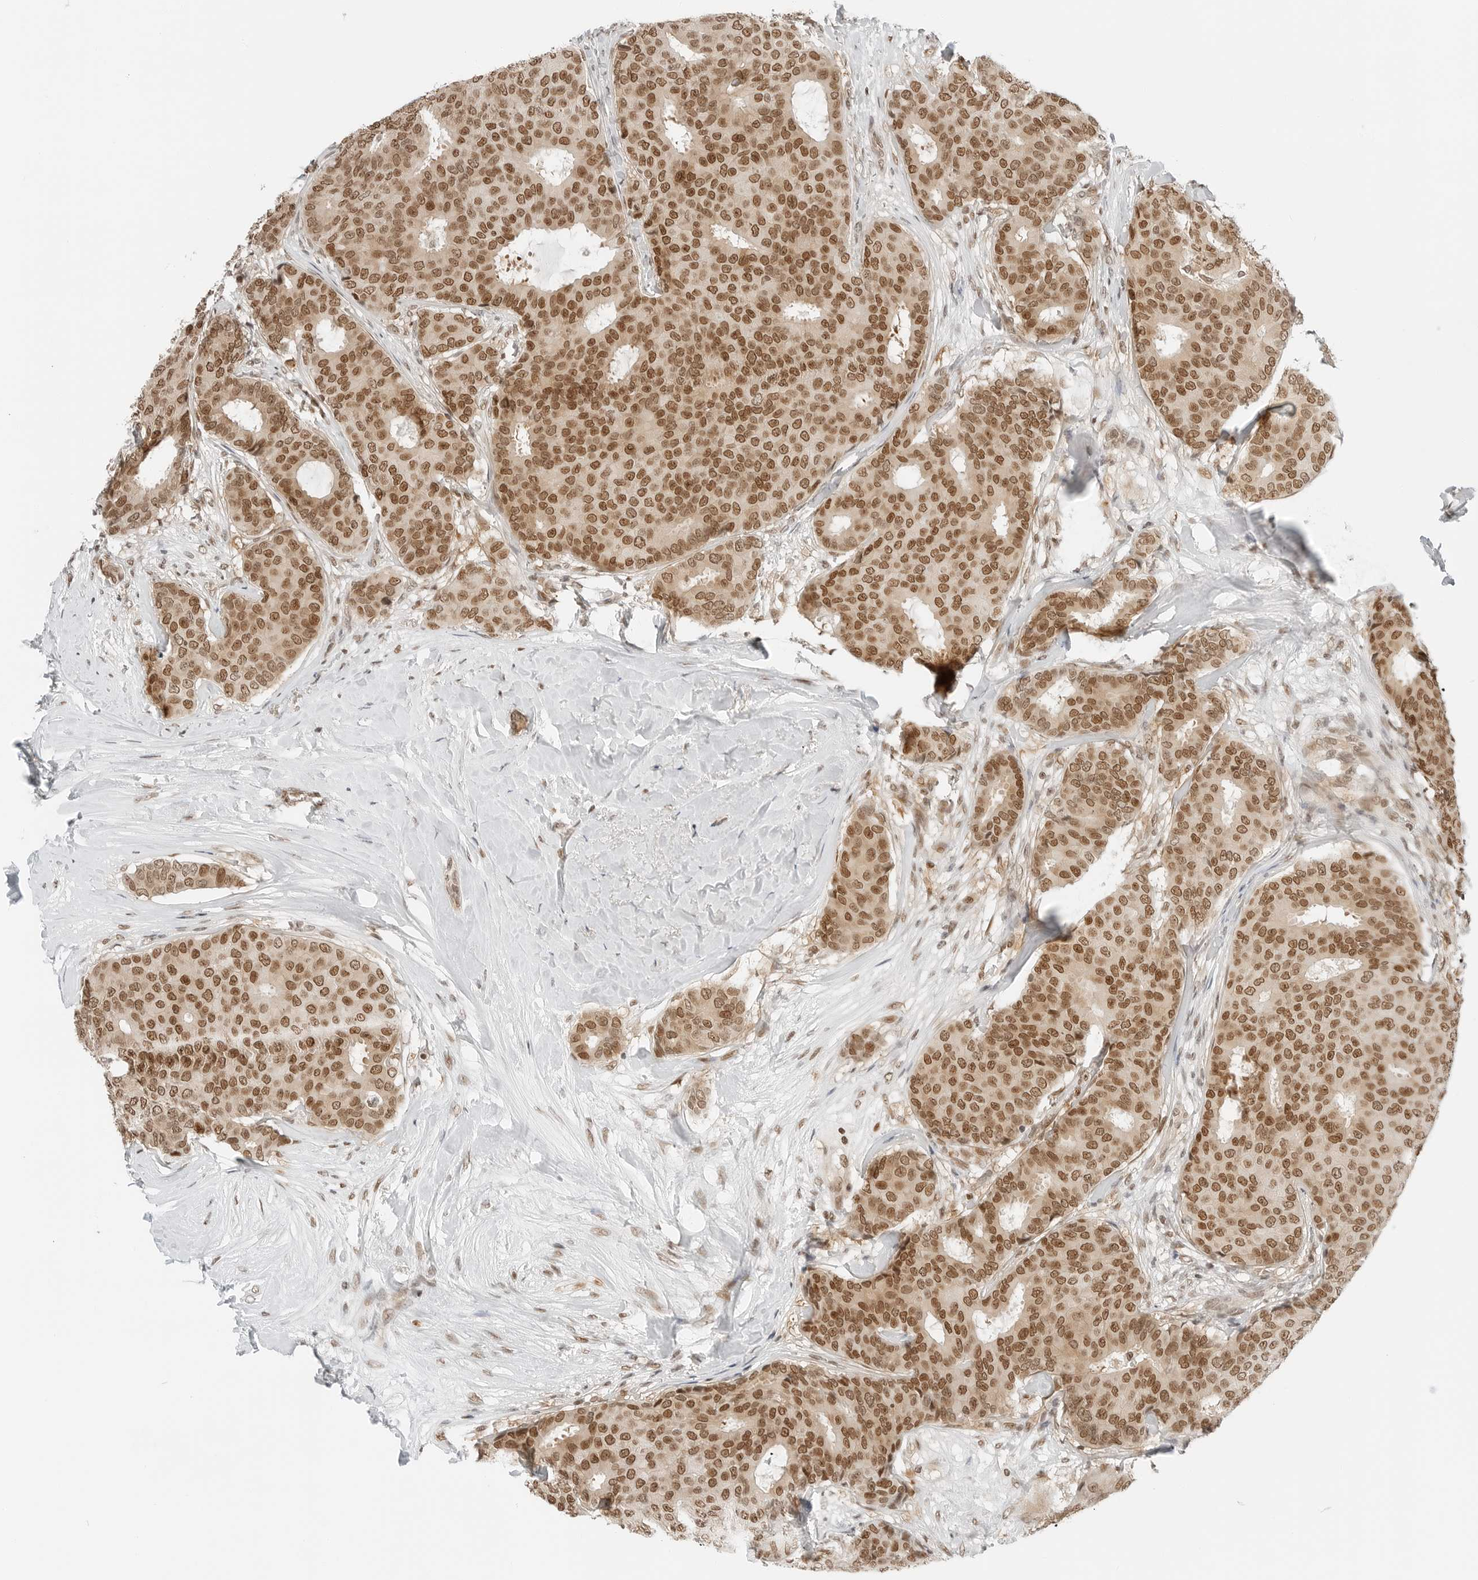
{"staining": {"intensity": "moderate", "quantity": ">75%", "location": "nuclear"}, "tissue": "breast cancer", "cell_type": "Tumor cells", "image_type": "cancer", "snomed": [{"axis": "morphology", "description": "Duct carcinoma"}, {"axis": "topography", "description": "Breast"}], "caption": "Human breast intraductal carcinoma stained with a brown dye reveals moderate nuclear positive staining in about >75% of tumor cells.", "gene": "CRTC2", "patient": {"sex": "female", "age": 75}}